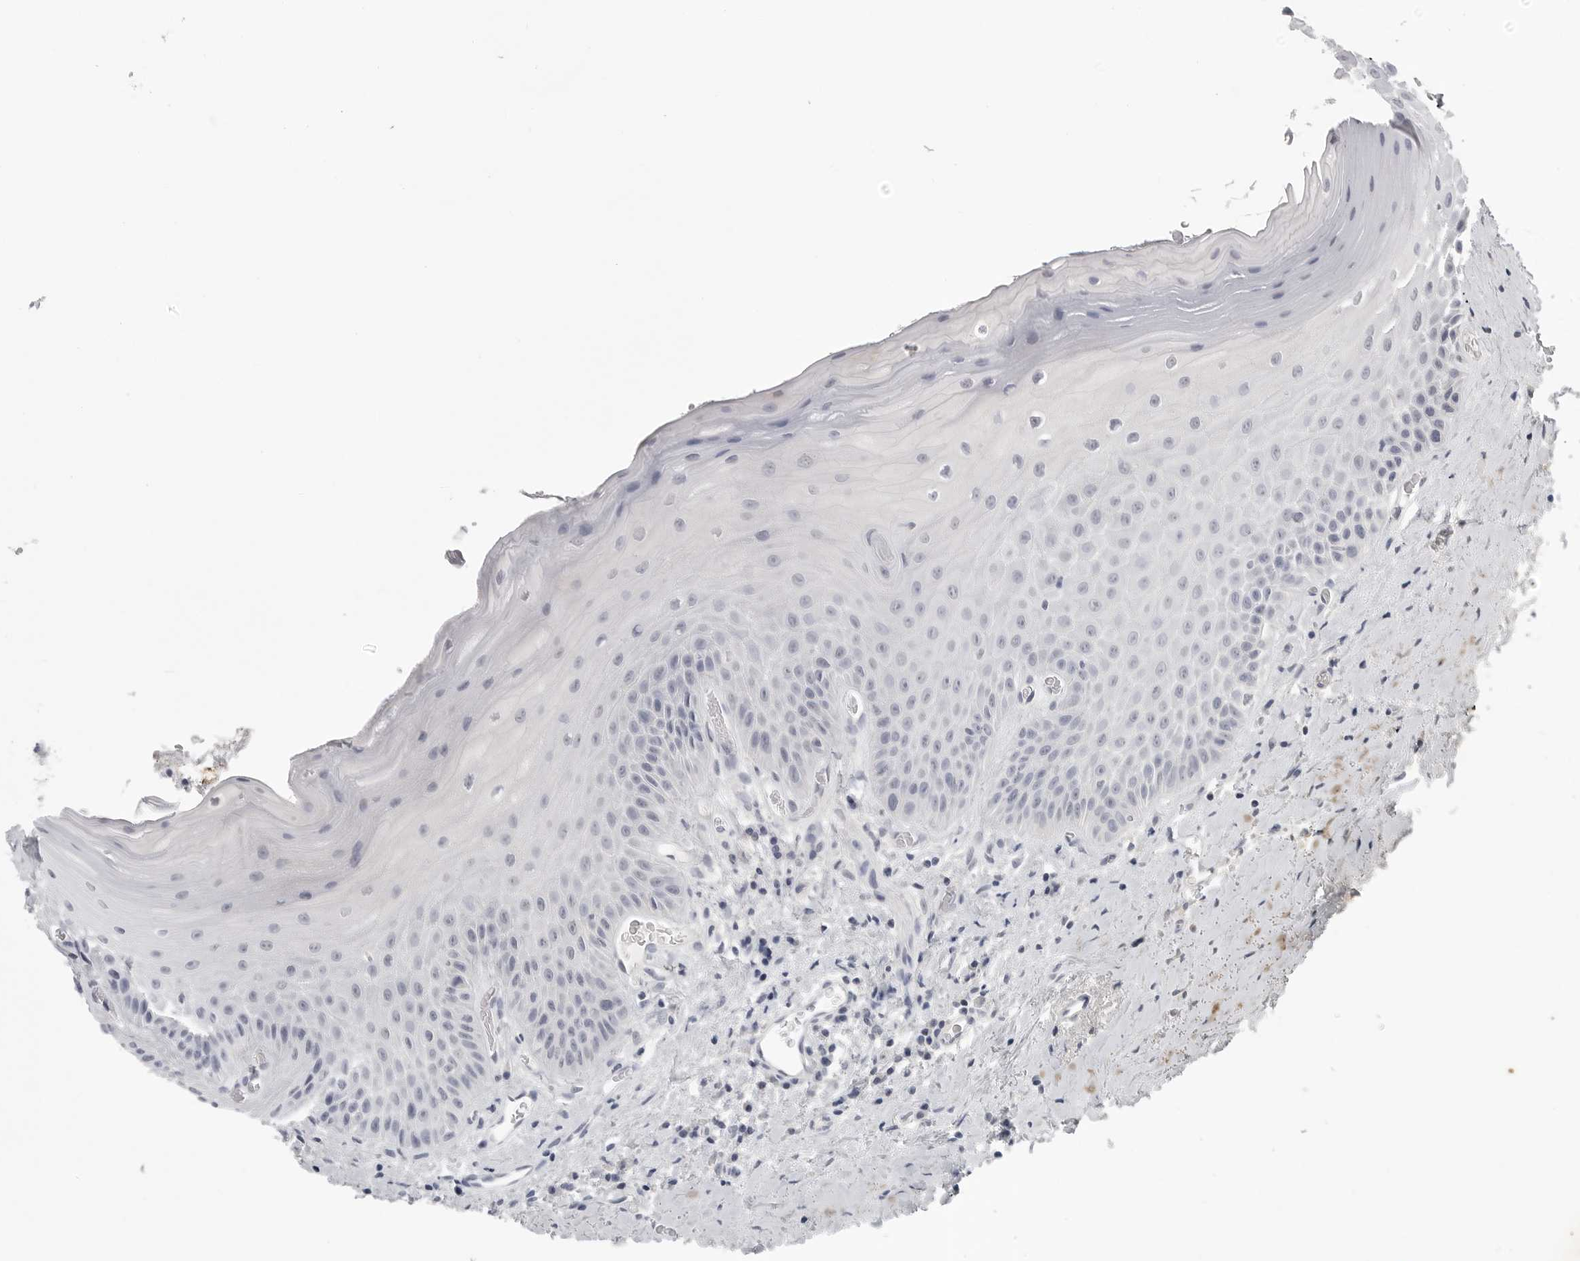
{"staining": {"intensity": "negative", "quantity": "none", "location": "none"}, "tissue": "oral mucosa", "cell_type": "Squamous epithelial cells", "image_type": "normal", "snomed": [{"axis": "morphology", "description": "Normal tissue, NOS"}, {"axis": "topography", "description": "Oral tissue"}], "caption": "High power microscopy micrograph of an IHC histopathology image of benign oral mucosa, revealing no significant expression in squamous epithelial cells.", "gene": "PRSS1", "patient": {"sex": "male", "age": 66}}